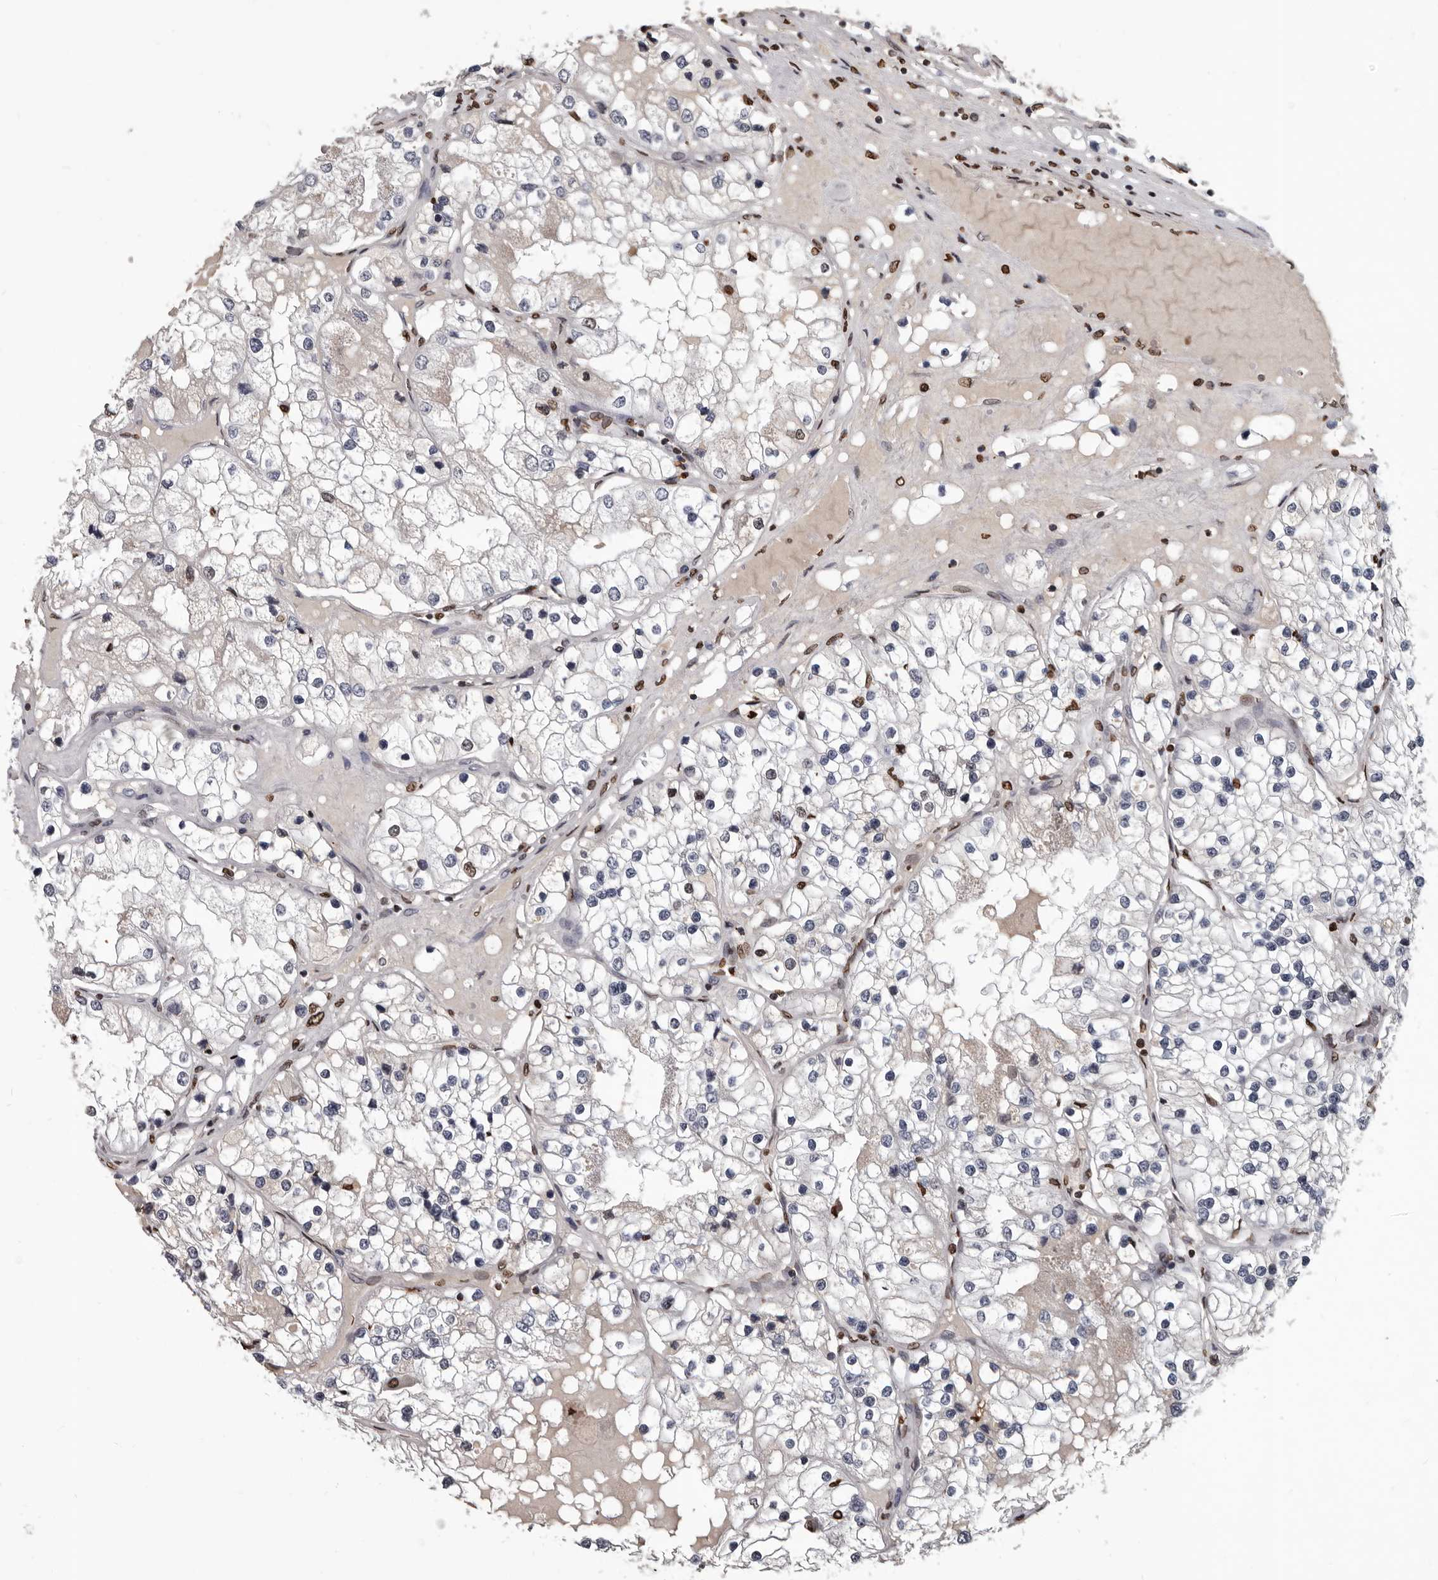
{"staining": {"intensity": "negative", "quantity": "none", "location": "none"}, "tissue": "renal cancer", "cell_type": "Tumor cells", "image_type": "cancer", "snomed": [{"axis": "morphology", "description": "Adenocarcinoma, NOS"}, {"axis": "topography", "description": "Kidney"}], "caption": "Adenocarcinoma (renal) was stained to show a protein in brown. There is no significant expression in tumor cells.", "gene": "AHR", "patient": {"sex": "male", "age": 68}}